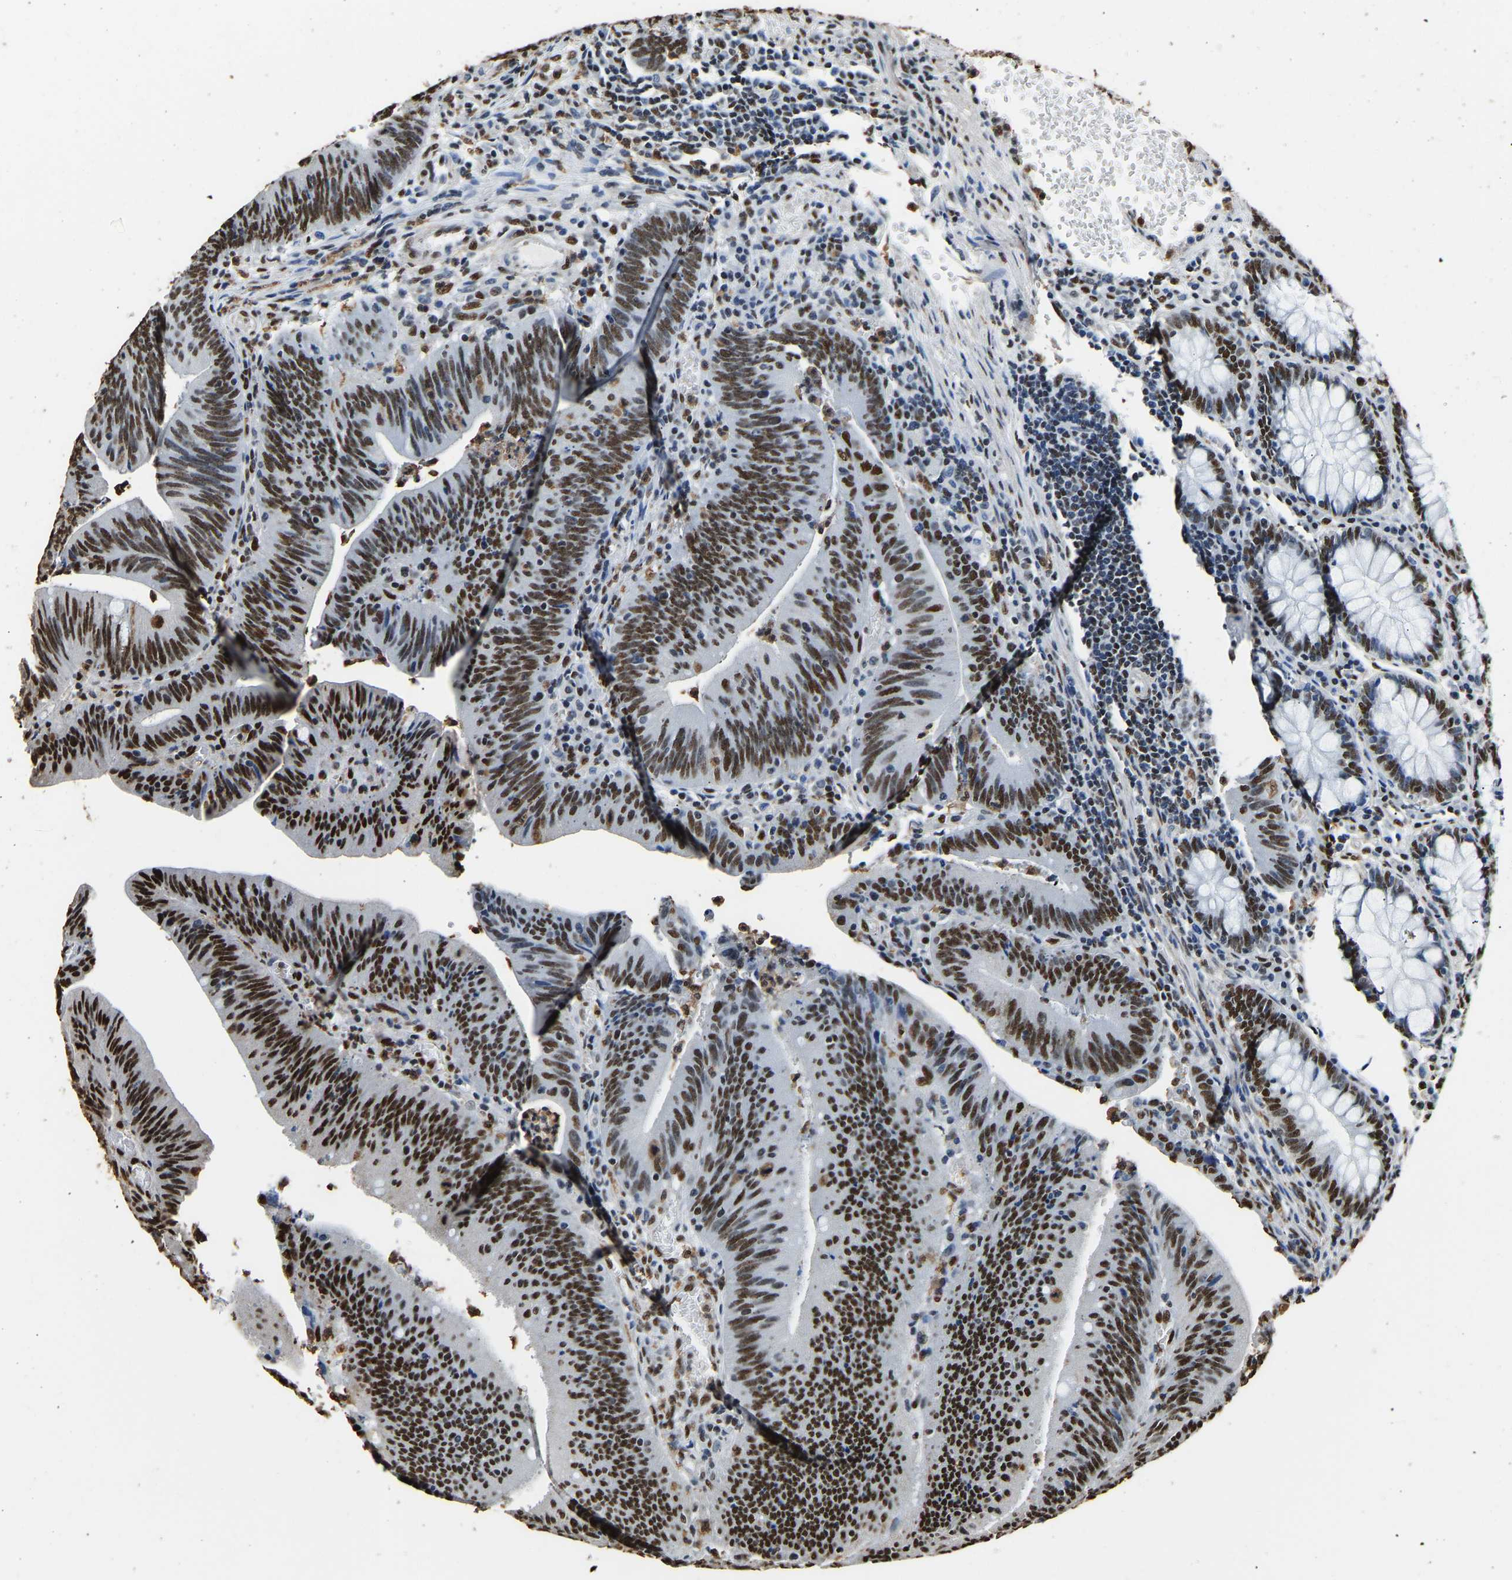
{"staining": {"intensity": "strong", "quantity": ">75%", "location": "nuclear"}, "tissue": "colorectal cancer", "cell_type": "Tumor cells", "image_type": "cancer", "snomed": [{"axis": "morphology", "description": "Normal tissue, NOS"}, {"axis": "morphology", "description": "Adenocarcinoma, NOS"}, {"axis": "topography", "description": "Rectum"}], "caption": "The micrograph exhibits a brown stain indicating the presence of a protein in the nuclear of tumor cells in colorectal cancer.", "gene": "SAFB", "patient": {"sex": "female", "age": 66}}